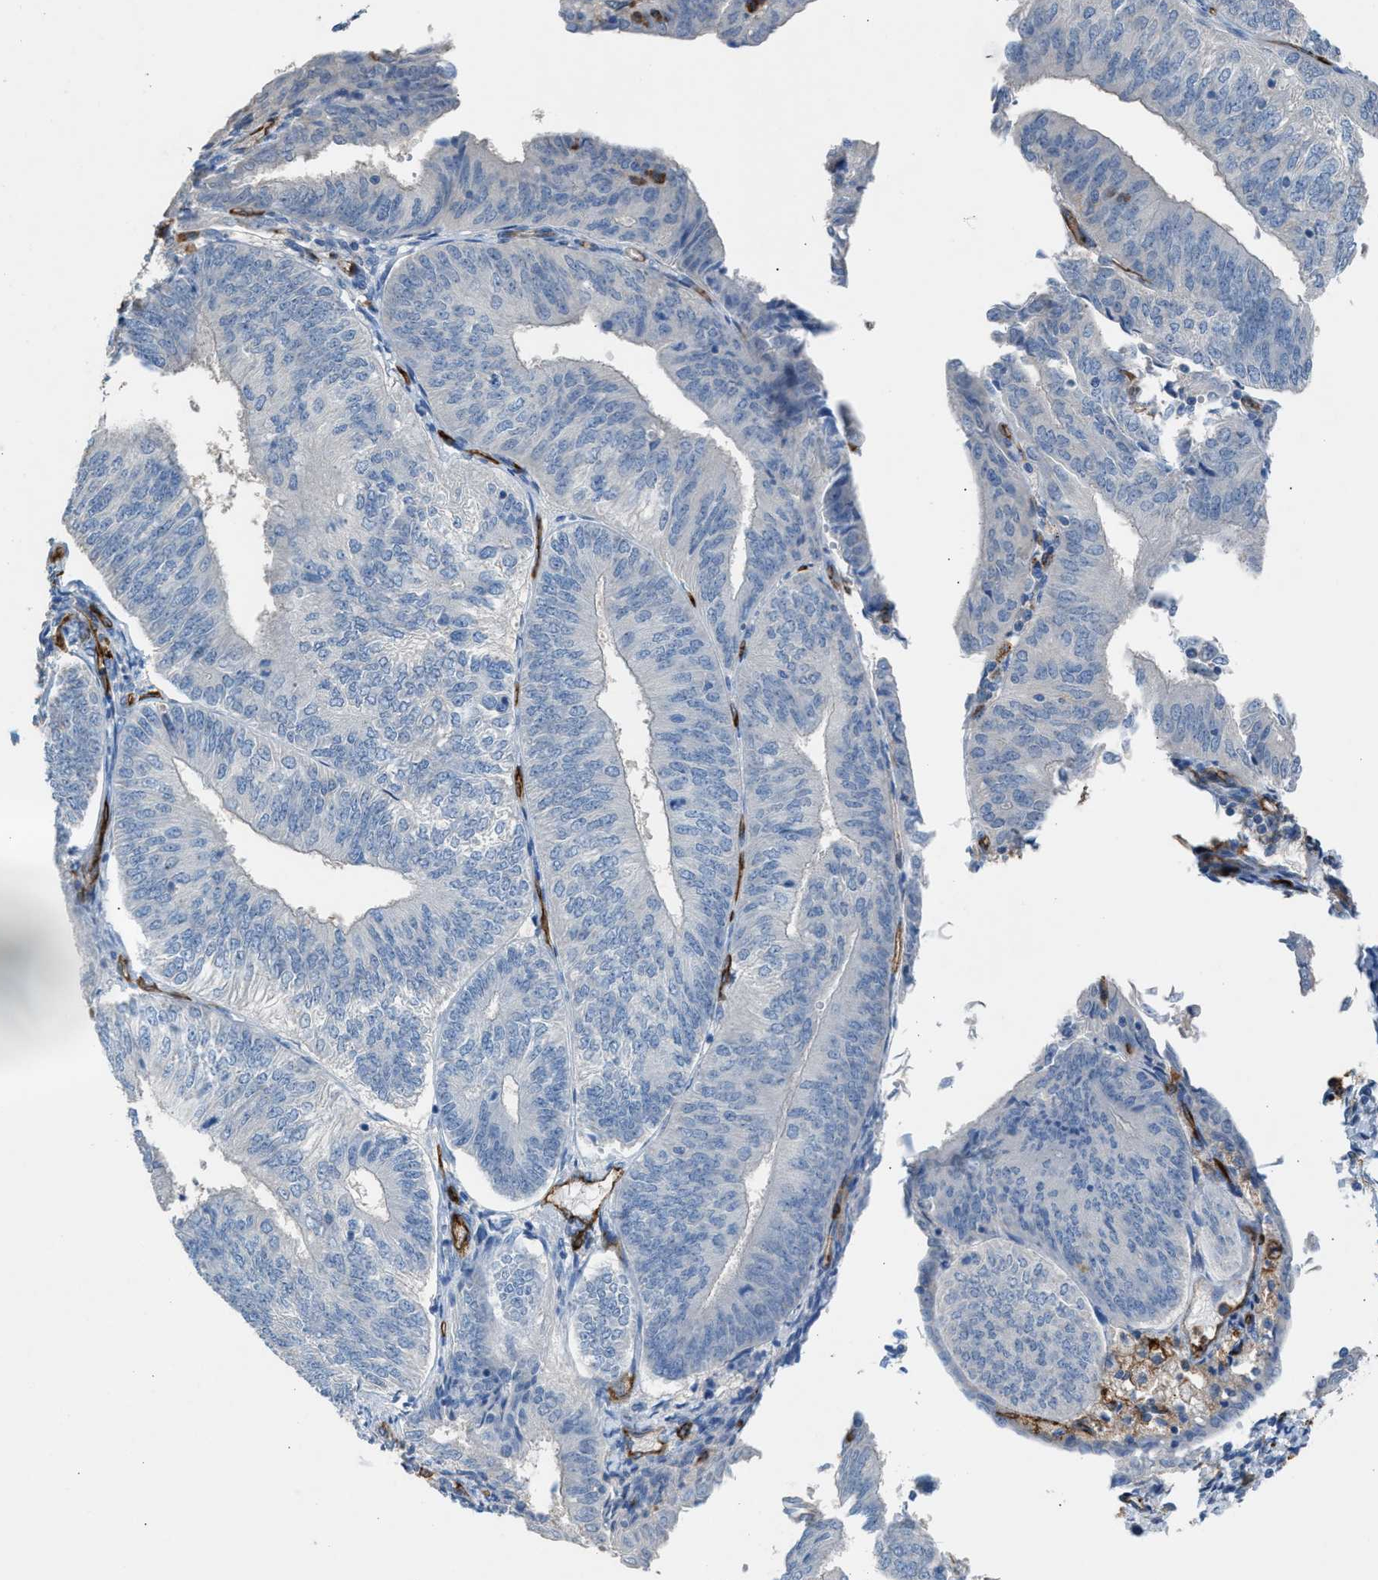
{"staining": {"intensity": "negative", "quantity": "none", "location": "none"}, "tissue": "endometrial cancer", "cell_type": "Tumor cells", "image_type": "cancer", "snomed": [{"axis": "morphology", "description": "Adenocarcinoma, NOS"}, {"axis": "topography", "description": "Endometrium"}], "caption": "Image shows no protein expression in tumor cells of adenocarcinoma (endometrial) tissue.", "gene": "DYSF", "patient": {"sex": "female", "age": 58}}